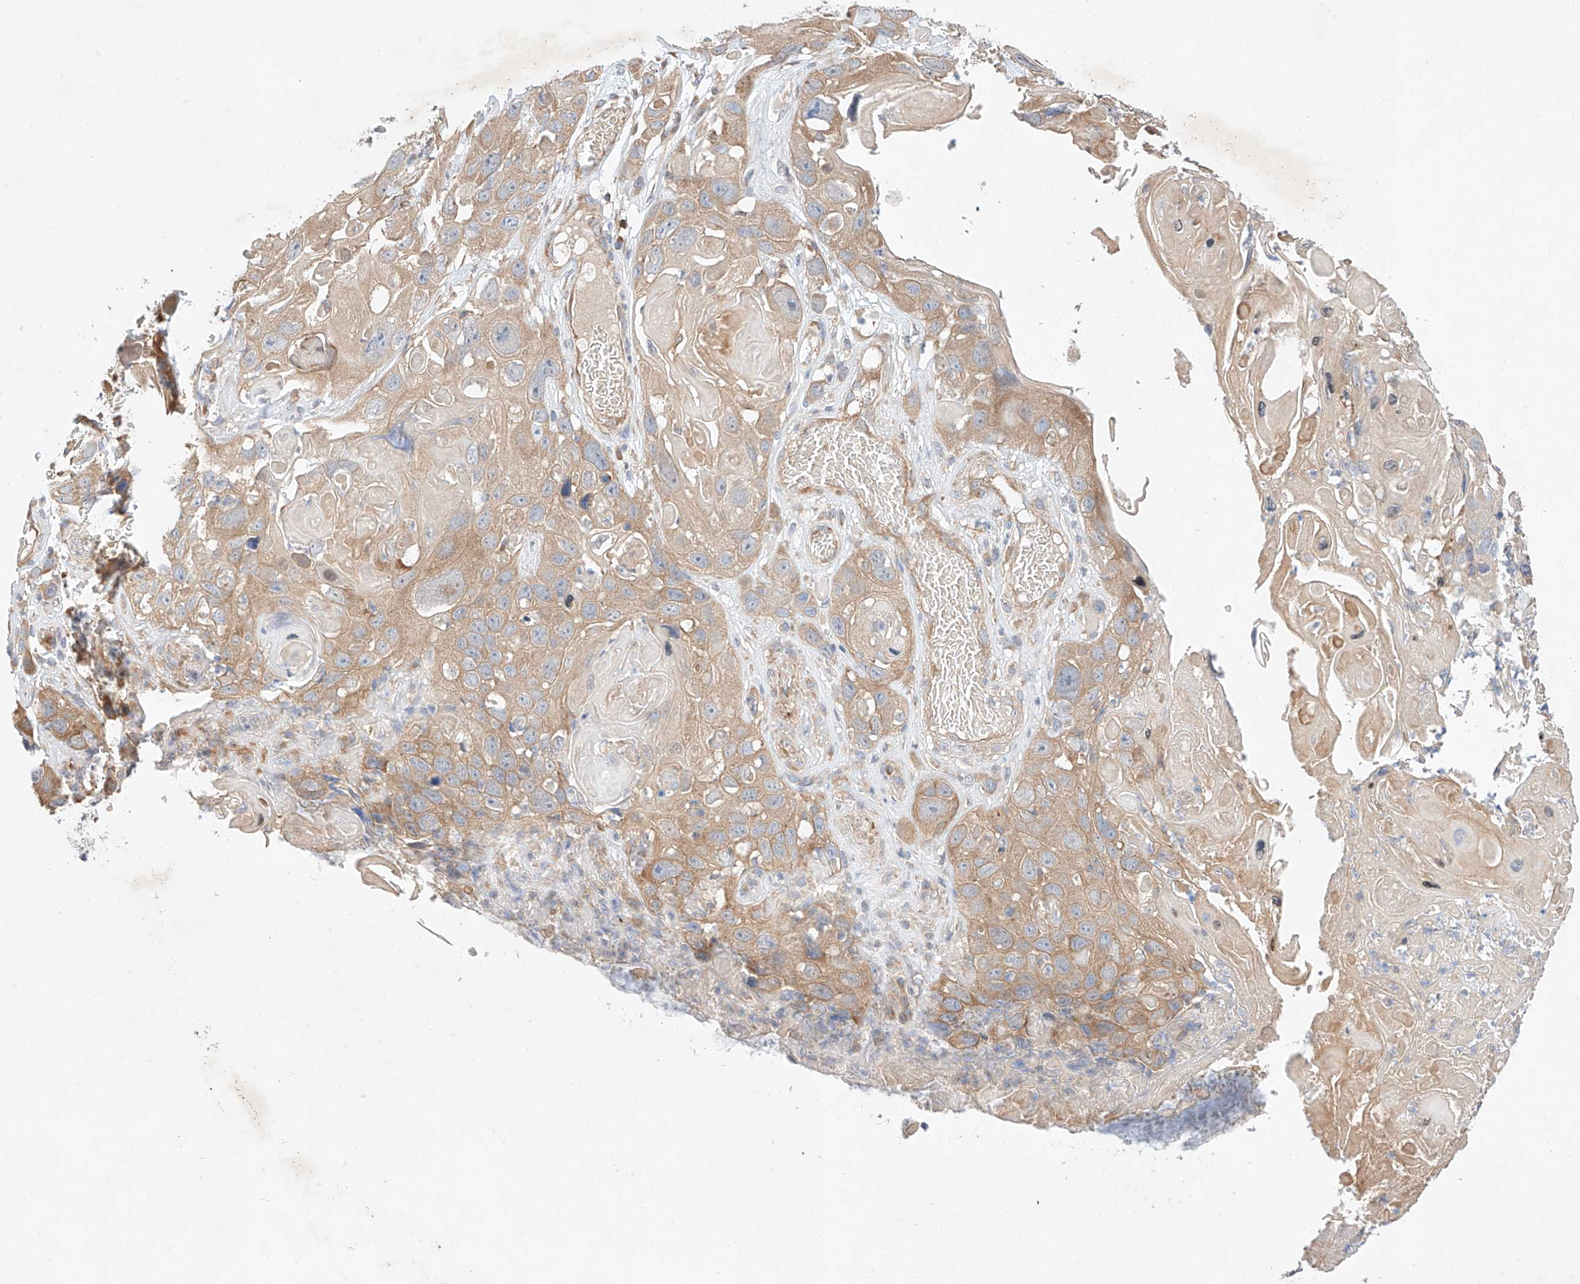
{"staining": {"intensity": "moderate", "quantity": "25%-75%", "location": "cytoplasmic/membranous"}, "tissue": "skin cancer", "cell_type": "Tumor cells", "image_type": "cancer", "snomed": [{"axis": "morphology", "description": "Squamous cell carcinoma, NOS"}, {"axis": "topography", "description": "Skin"}], "caption": "Human skin cancer (squamous cell carcinoma) stained with a protein marker reveals moderate staining in tumor cells.", "gene": "C6orf118", "patient": {"sex": "male", "age": 55}}